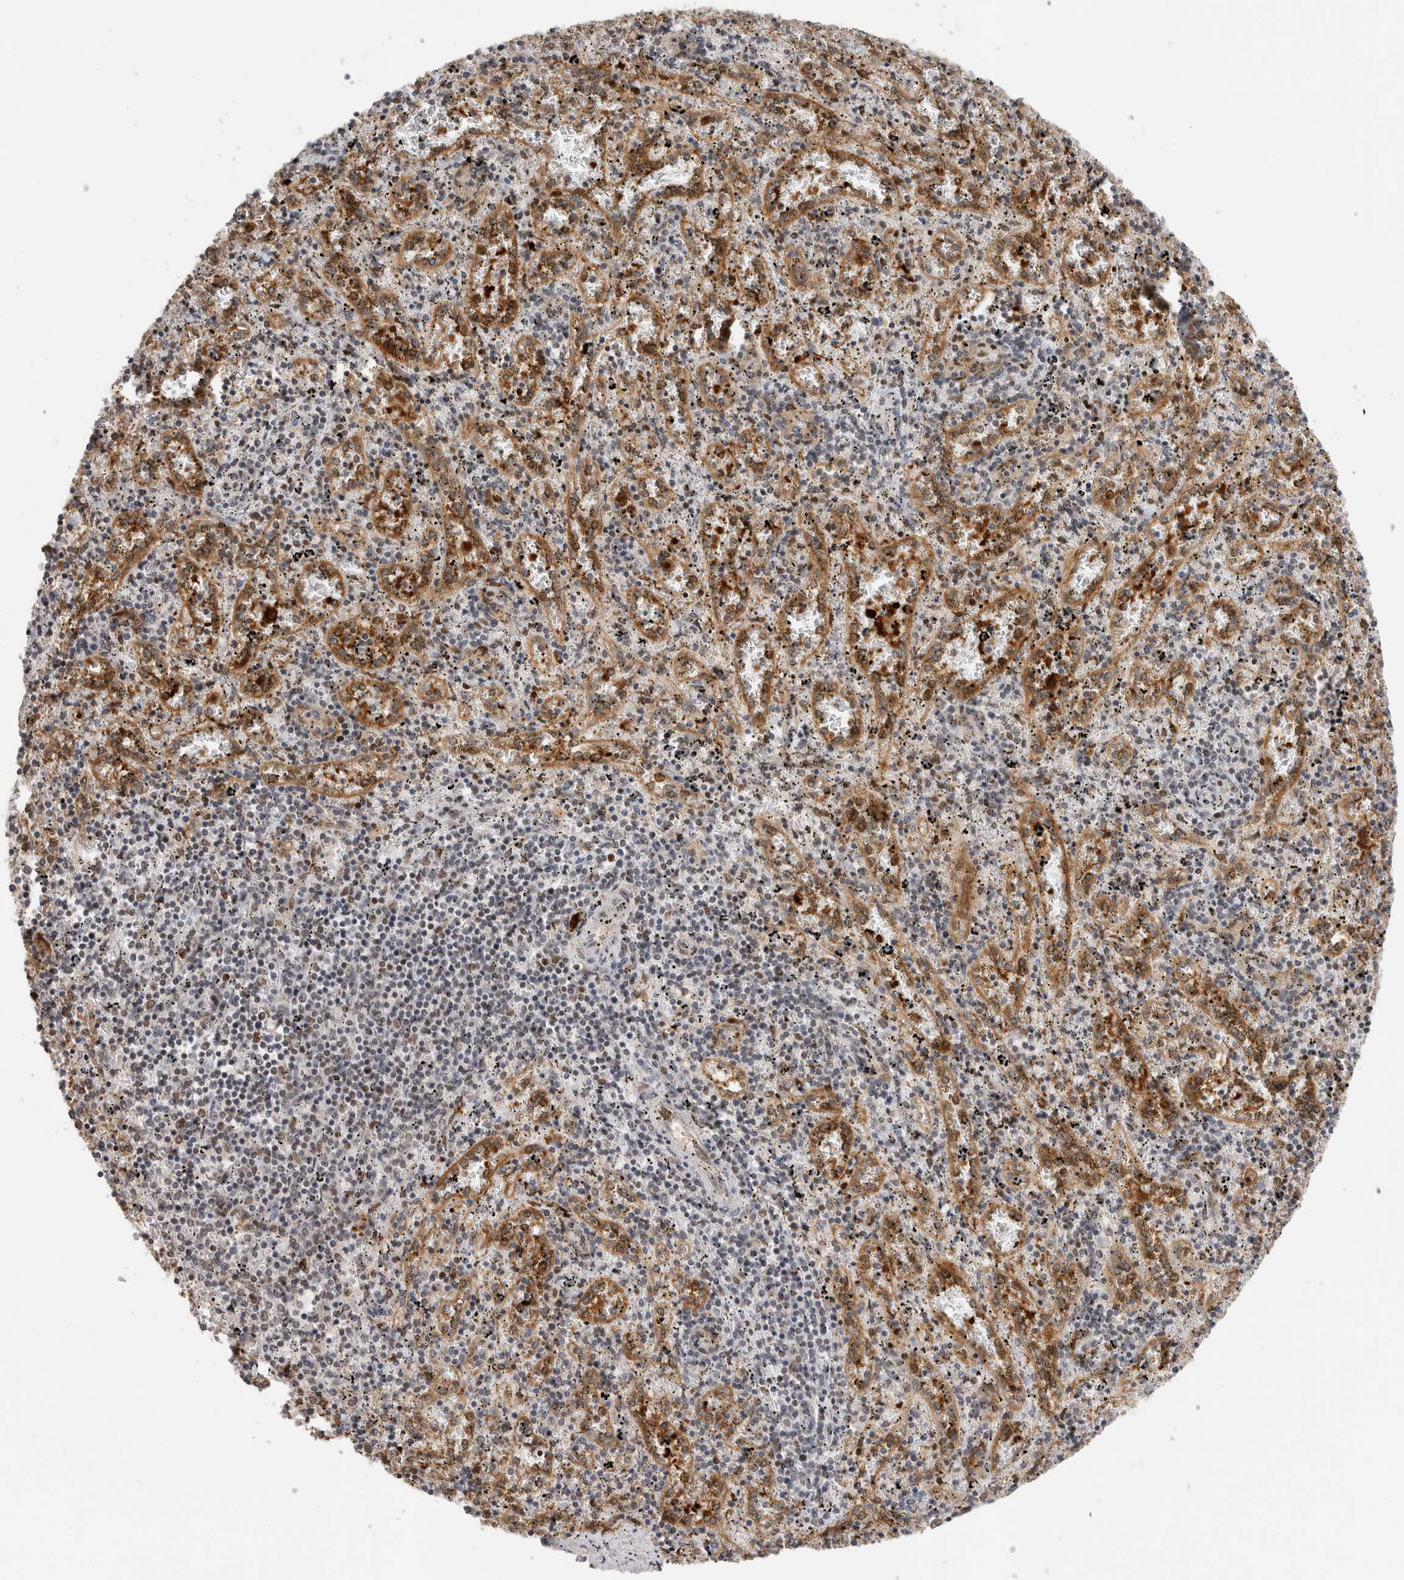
{"staining": {"intensity": "weak", "quantity": "25%-75%", "location": "nuclear"}, "tissue": "spleen", "cell_type": "Cells in red pulp", "image_type": "normal", "snomed": [{"axis": "morphology", "description": "Normal tissue, NOS"}, {"axis": "topography", "description": "Spleen"}], "caption": "Protein expression analysis of benign spleen exhibits weak nuclear positivity in approximately 25%-75% of cells in red pulp.", "gene": "ZNF521", "patient": {"sex": "male", "age": 11}}